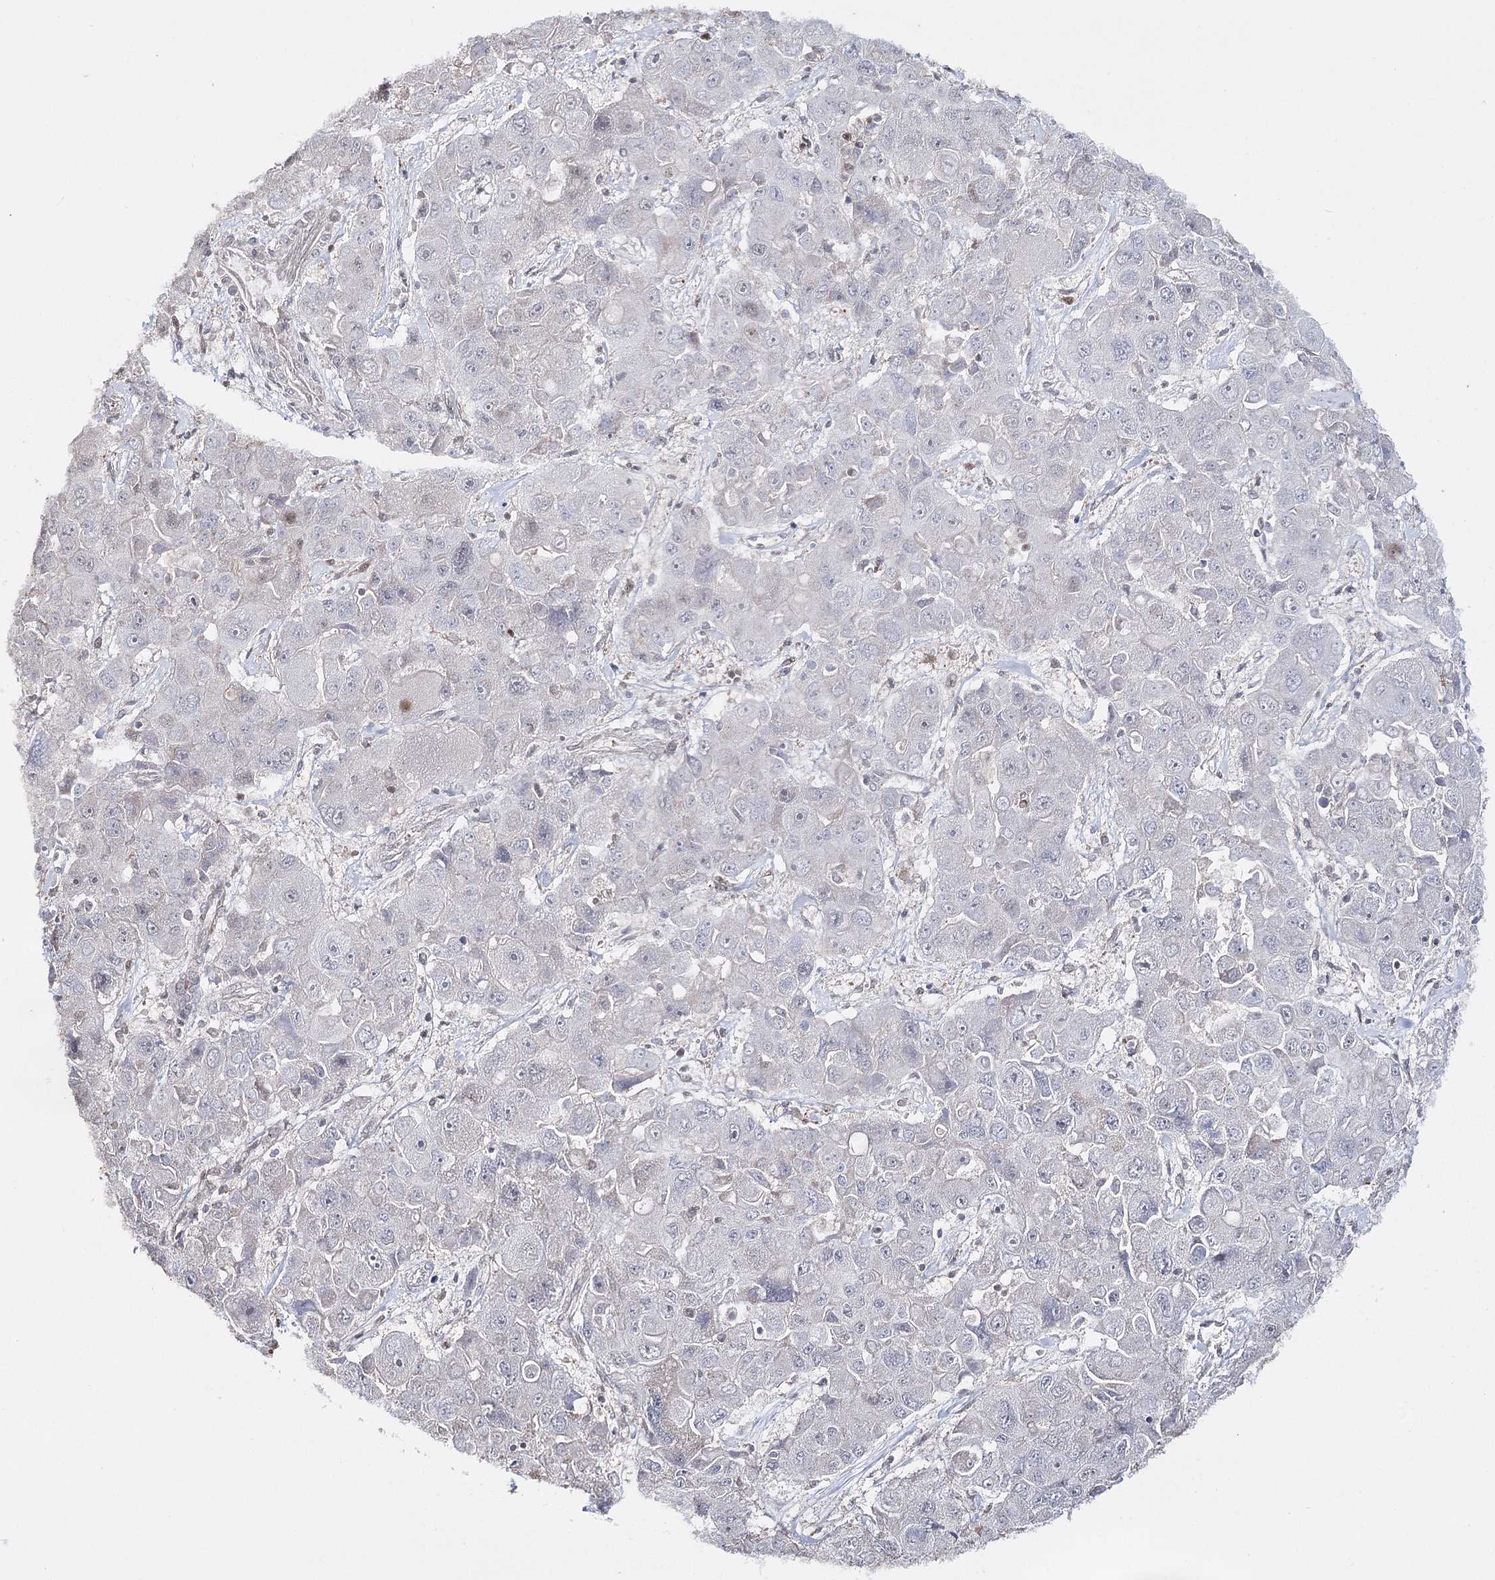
{"staining": {"intensity": "negative", "quantity": "none", "location": "none"}, "tissue": "liver cancer", "cell_type": "Tumor cells", "image_type": "cancer", "snomed": [{"axis": "morphology", "description": "Cholangiocarcinoma"}, {"axis": "topography", "description": "Liver"}], "caption": "Immunohistochemical staining of liver cholangiocarcinoma shows no significant positivity in tumor cells. (DAB IHC, high magnification).", "gene": "HSD11B2", "patient": {"sex": "male", "age": 67}}